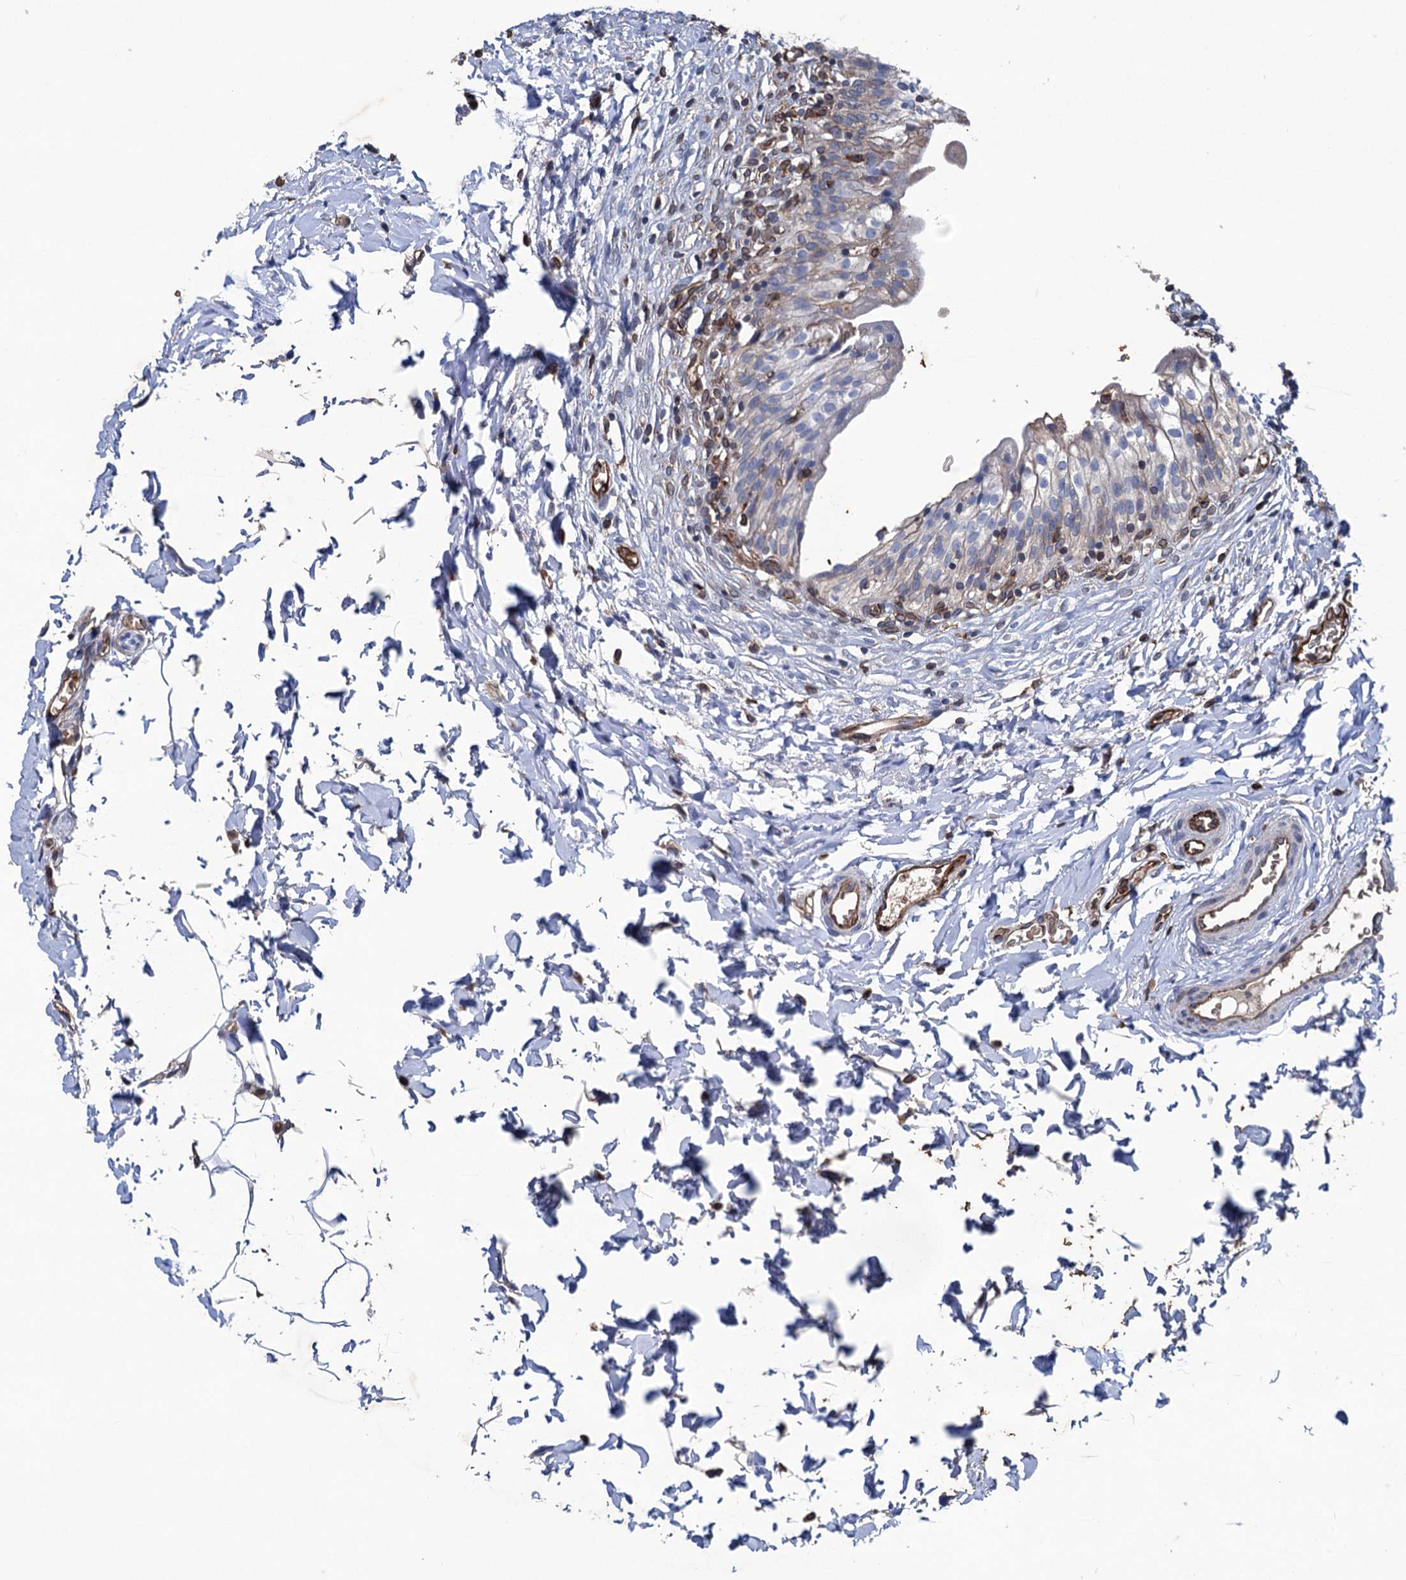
{"staining": {"intensity": "weak", "quantity": "25%-75%", "location": "cytoplasmic/membranous"}, "tissue": "urinary bladder", "cell_type": "Urothelial cells", "image_type": "normal", "snomed": [{"axis": "morphology", "description": "Normal tissue, NOS"}, {"axis": "topography", "description": "Urinary bladder"}], "caption": "An IHC photomicrograph of normal tissue is shown. Protein staining in brown labels weak cytoplasmic/membranous positivity in urinary bladder within urothelial cells.", "gene": "STING1", "patient": {"sex": "male", "age": 55}}